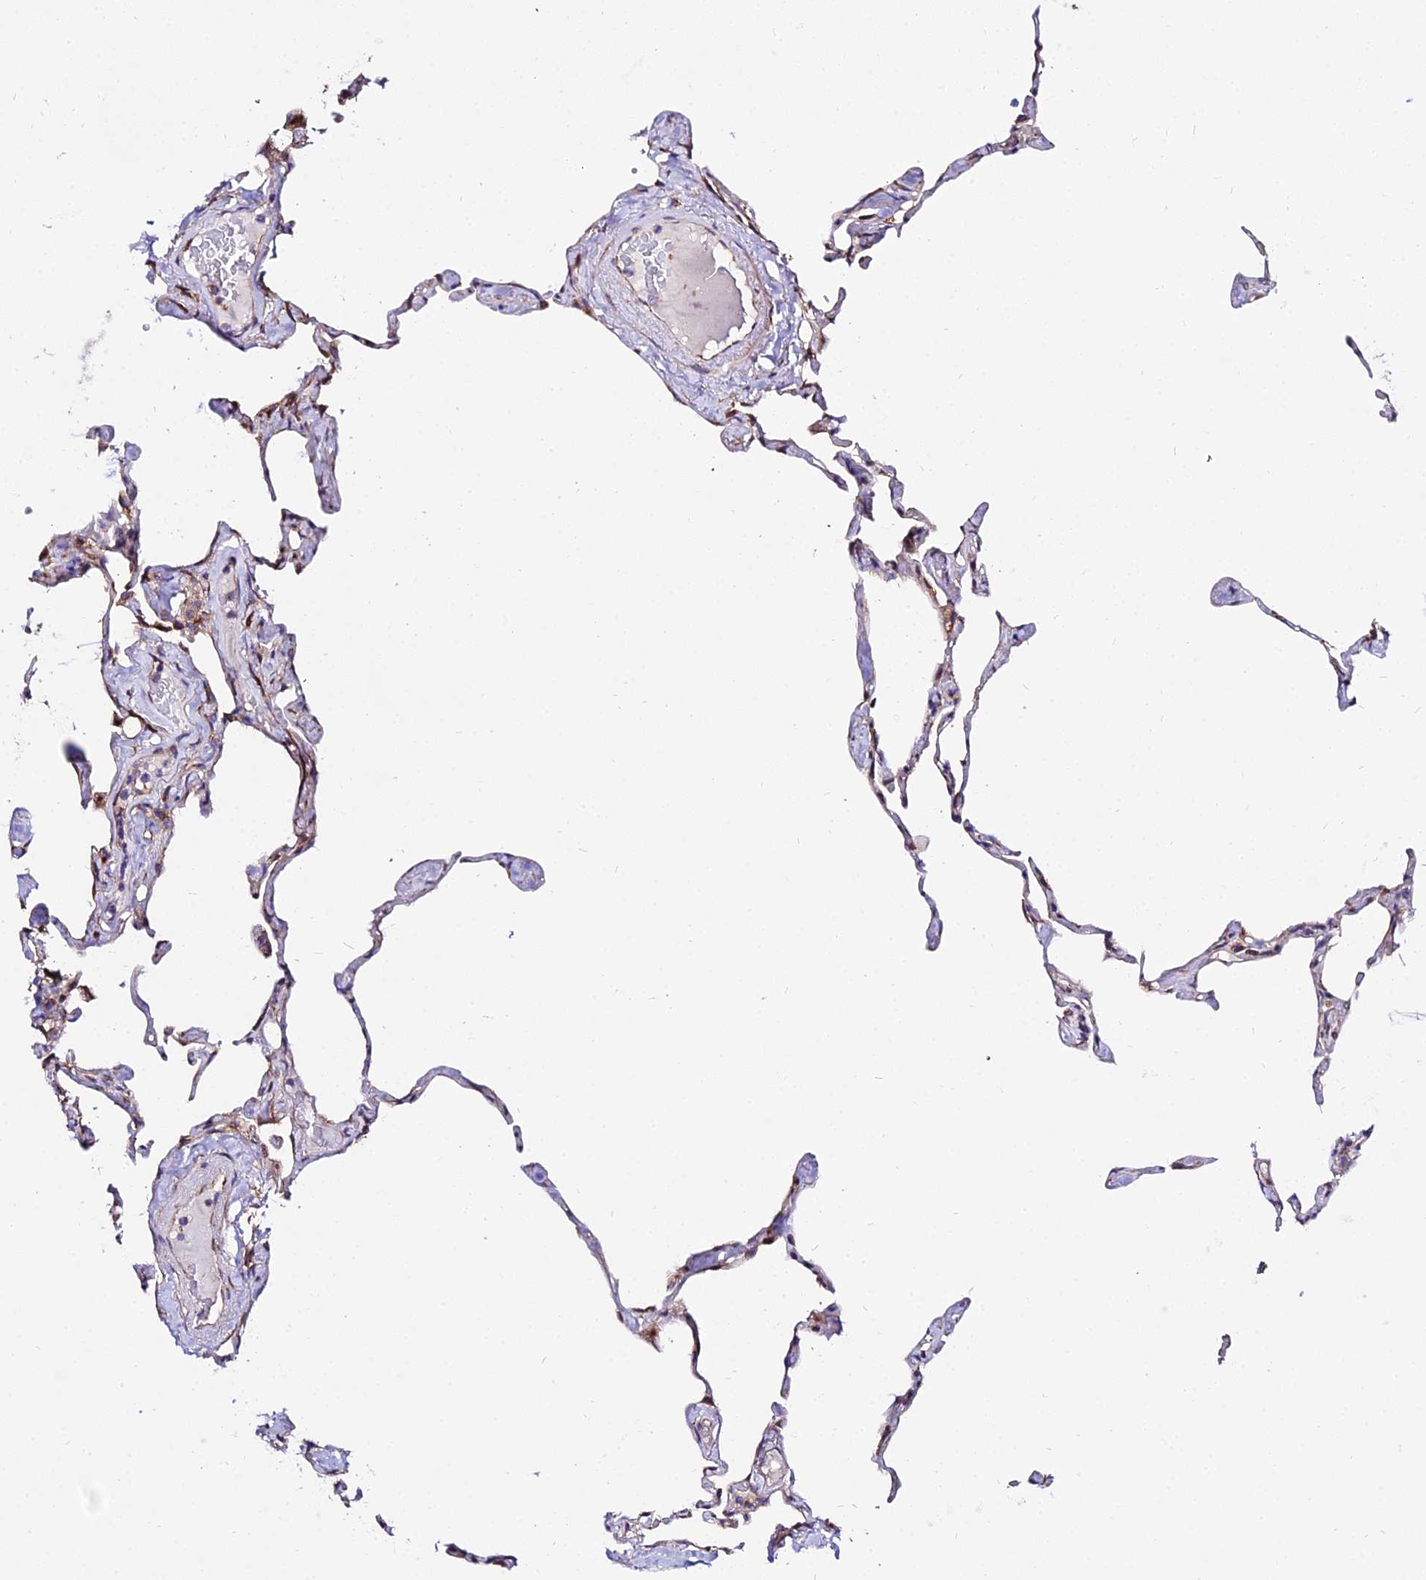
{"staining": {"intensity": "weak", "quantity": "<25%", "location": "cytoplasmic/membranous"}, "tissue": "lung", "cell_type": "Alveolar cells", "image_type": "normal", "snomed": [{"axis": "morphology", "description": "Normal tissue, NOS"}, {"axis": "topography", "description": "Lung"}], "caption": "This is a photomicrograph of IHC staining of benign lung, which shows no staining in alveolar cells. Brightfield microscopy of IHC stained with DAB (brown) and hematoxylin (blue), captured at high magnification.", "gene": "TUBA1A", "patient": {"sex": "male", "age": 65}}